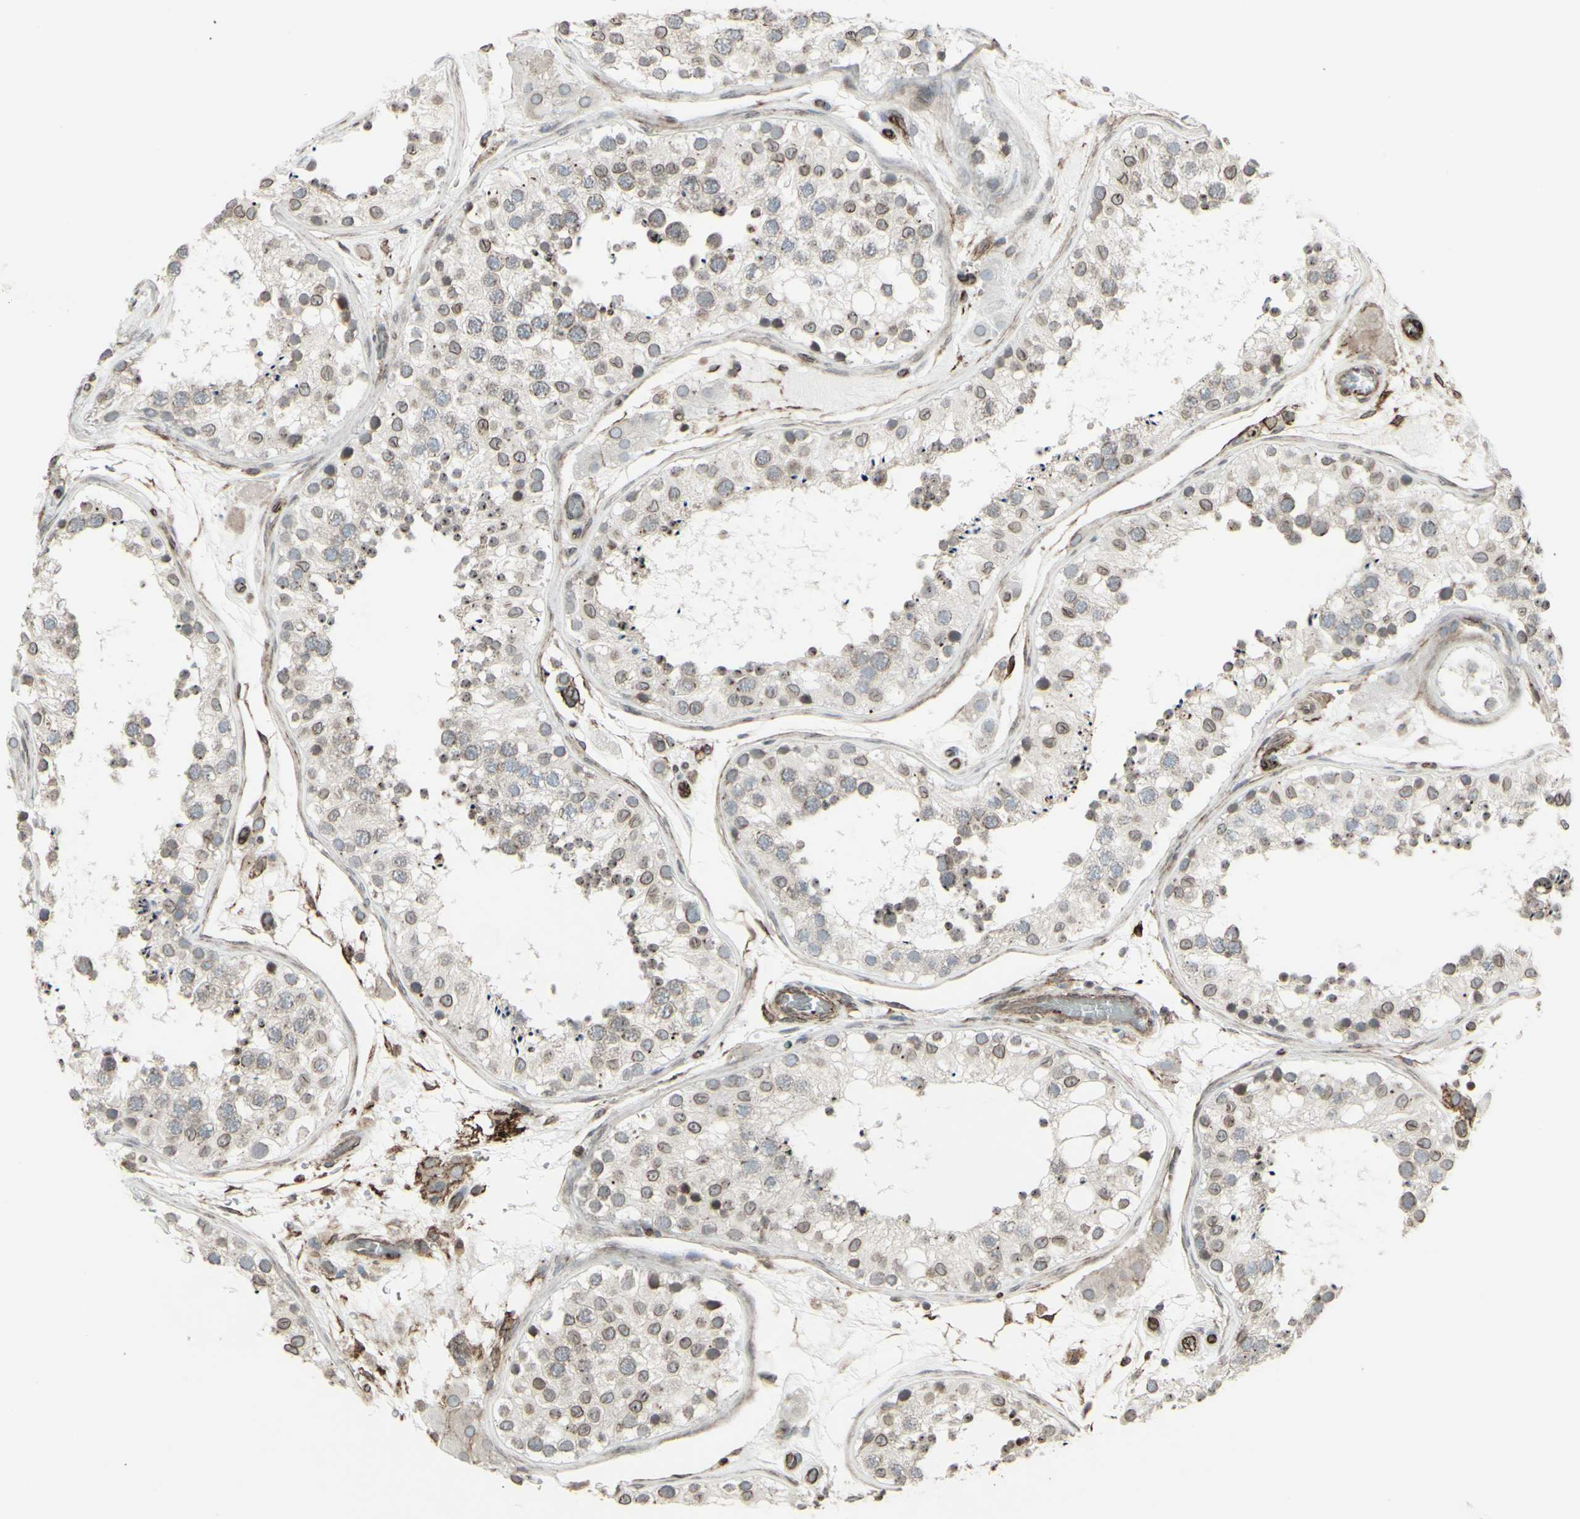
{"staining": {"intensity": "weak", "quantity": "25%-75%", "location": "cytoplasmic/membranous,nuclear"}, "tissue": "testis", "cell_type": "Cells in seminiferous ducts", "image_type": "normal", "snomed": [{"axis": "morphology", "description": "Normal tissue, NOS"}, {"axis": "topography", "description": "Testis"}, {"axis": "topography", "description": "Epididymis"}], "caption": "Benign testis exhibits weak cytoplasmic/membranous,nuclear staining in approximately 25%-75% of cells in seminiferous ducts, visualized by immunohistochemistry. Nuclei are stained in blue.", "gene": "DTX3L", "patient": {"sex": "male", "age": 26}}